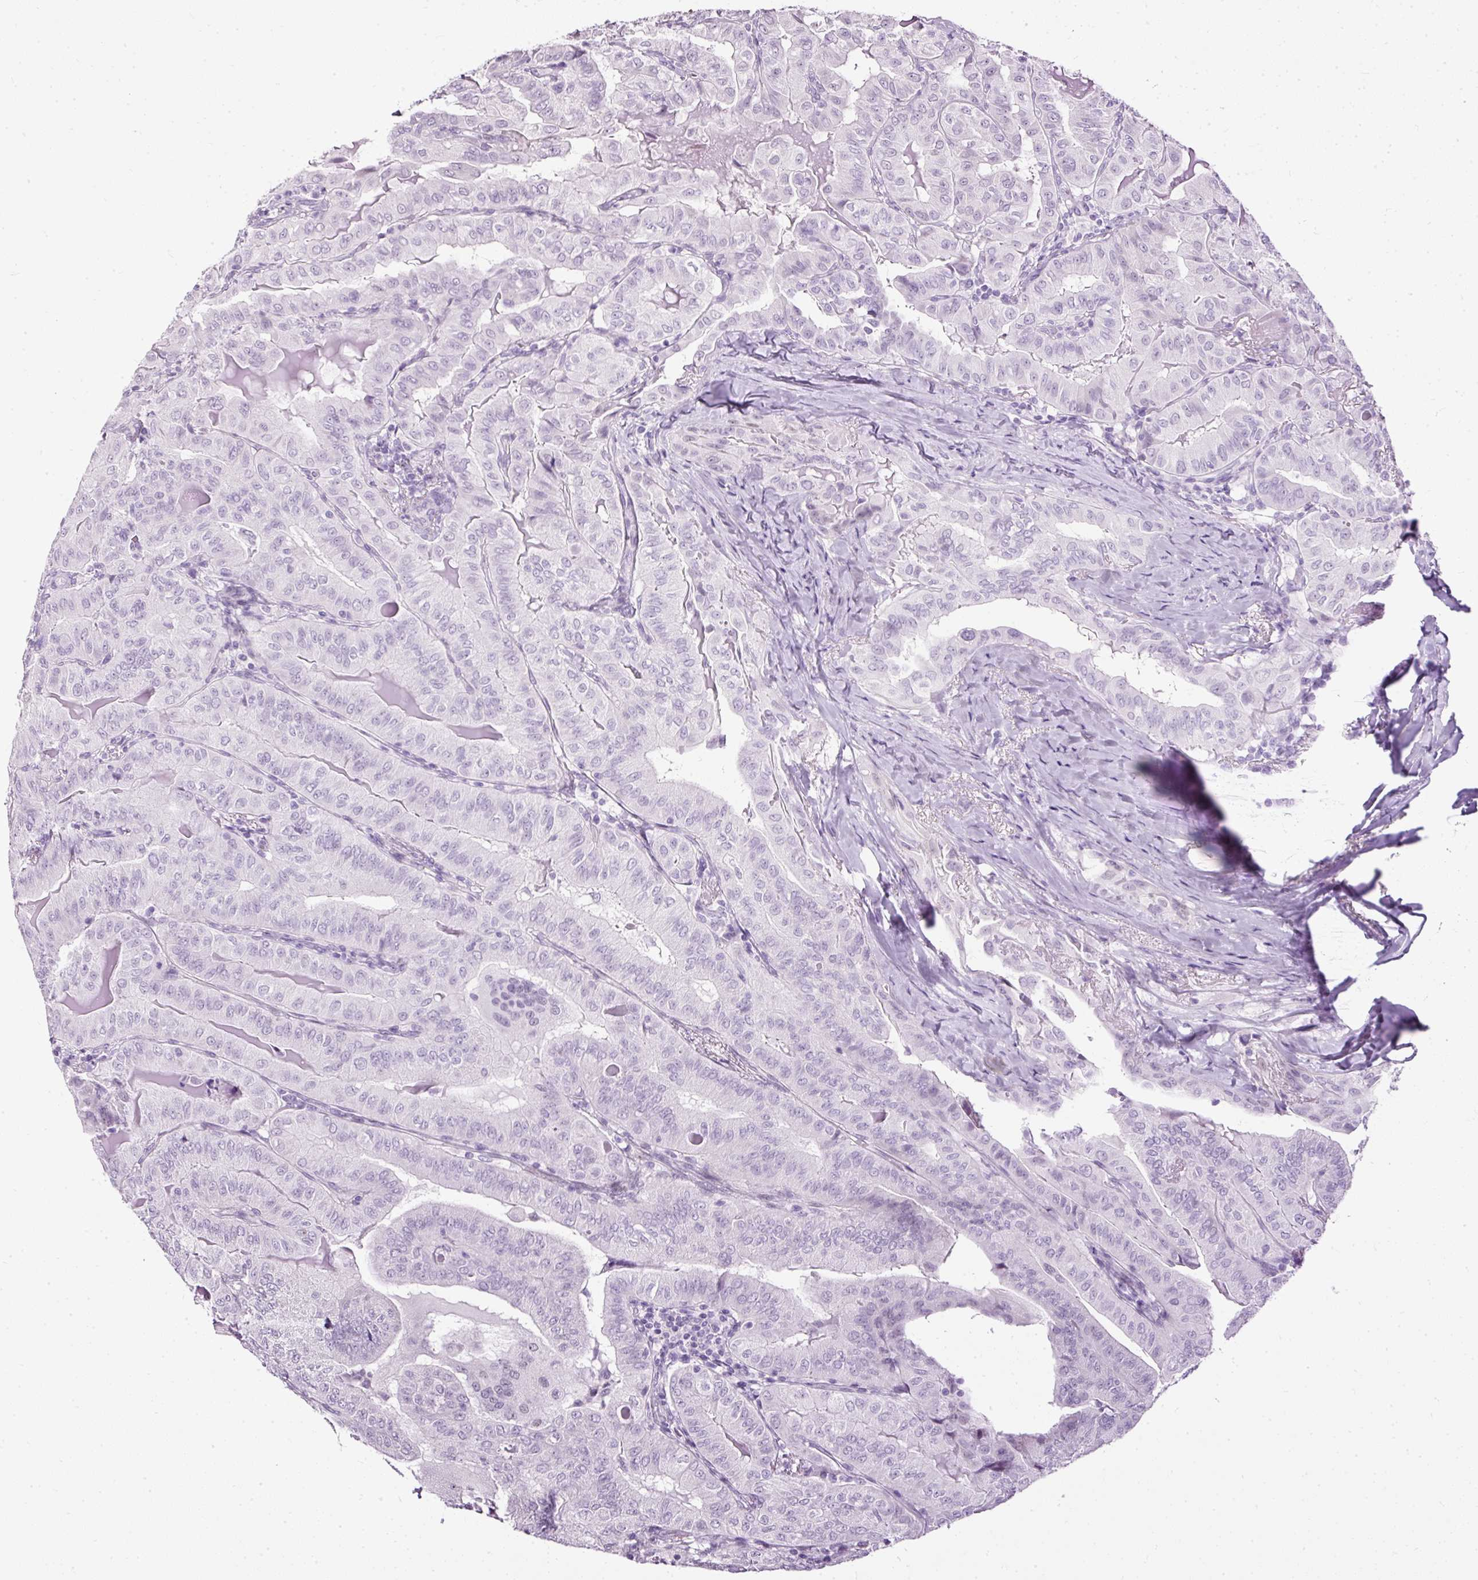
{"staining": {"intensity": "negative", "quantity": "none", "location": "none"}, "tissue": "thyroid cancer", "cell_type": "Tumor cells", "image_type": "cancer", "snomed": [{"axis": "morphology", "description": "Papillary adenocarcinoma, NOS"}, {"axis": "topography", "description": "Thyroid gland"}], "caption": "This is a image of immunohistochemistry staining of thyroid cancer, which shows no expression in tumor cells.", "gene": "PDE6B", "patient": {"sex": "female", "age": 68}}